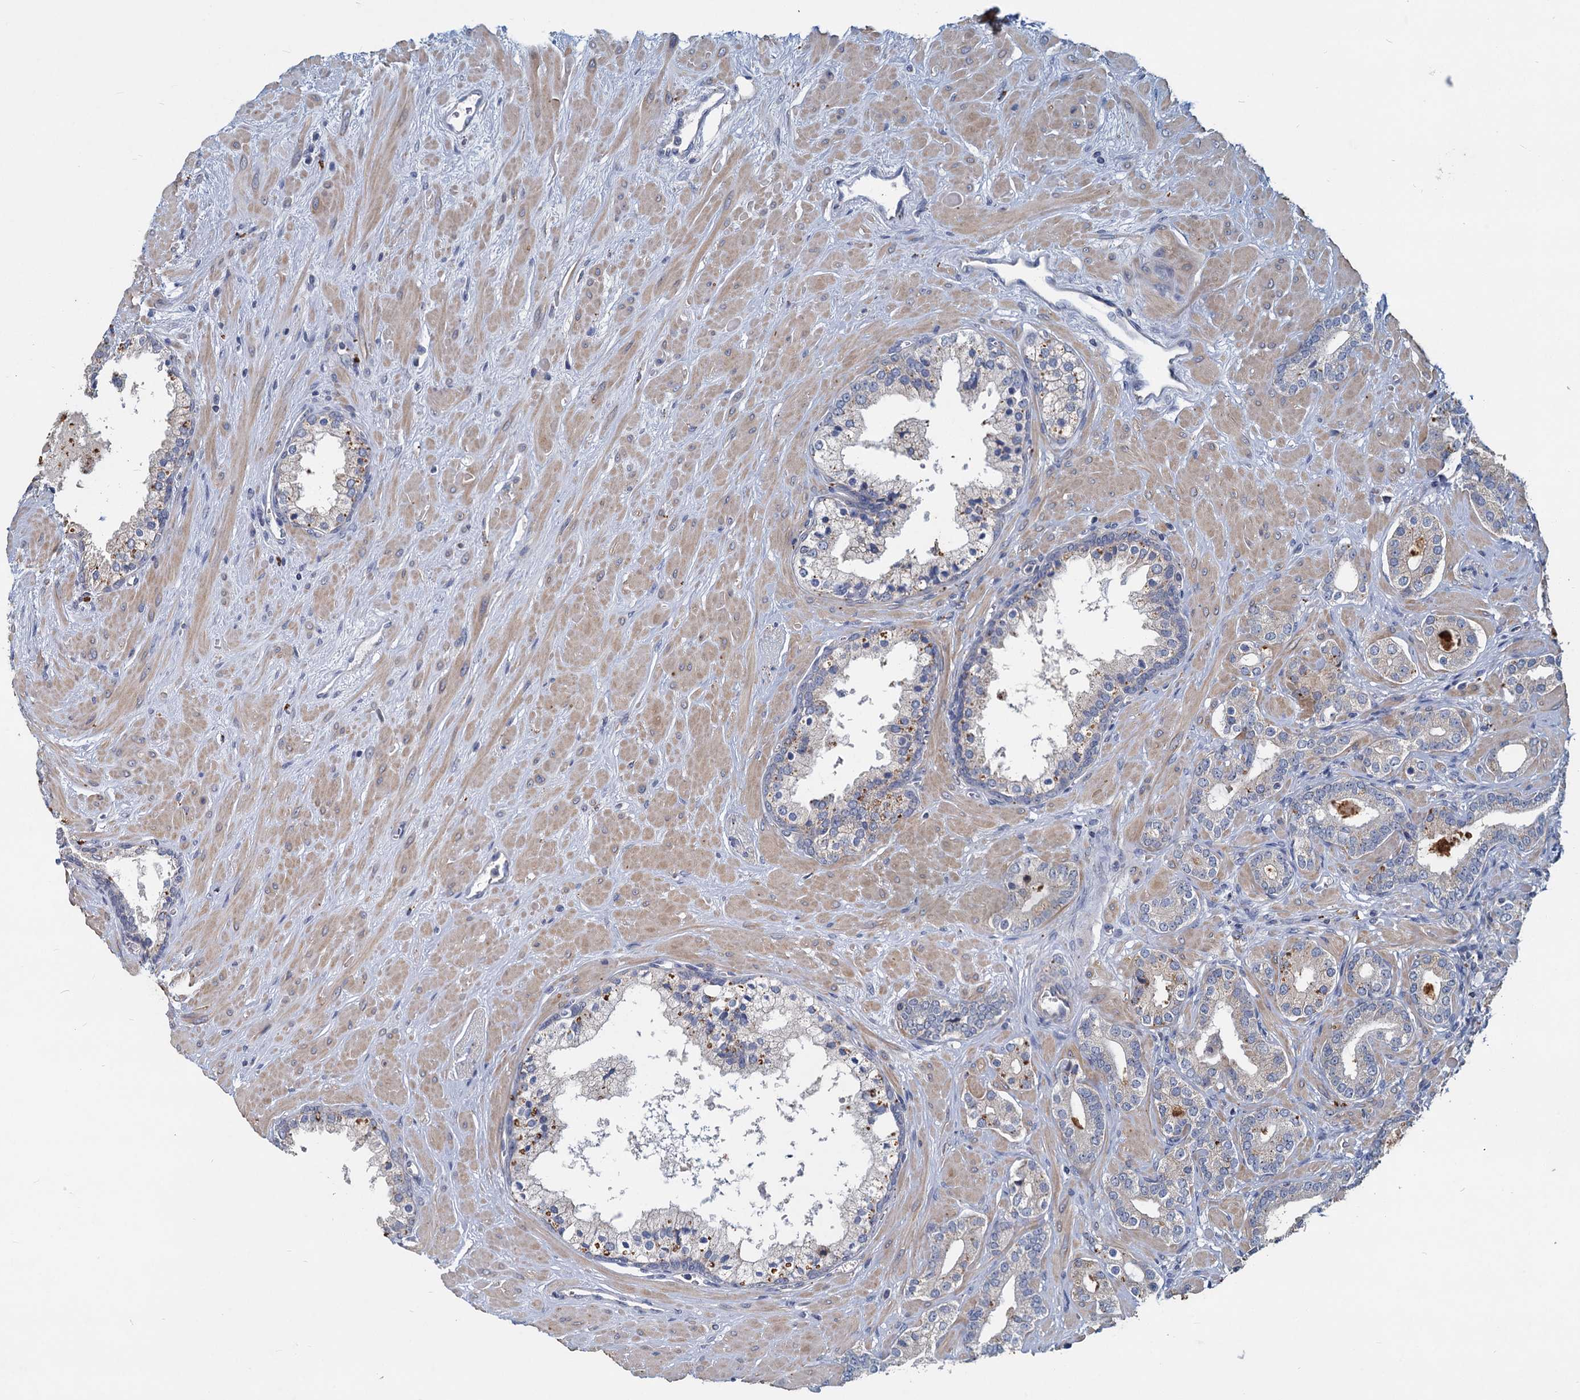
{"staining": {"intensity": "negative", "quantity": "none", "location": "none"}, "tissue": "prostate cancer", "cell_type": "Tumor cells", "image_type": "cancer", "snomed": [{"axis": "morphology", "description": "Adenocarcinoma, High grade"}, {"axis": "topography", "description": "Prostate"}], "caption": "This image is of prostate cancer (high-grade adenocarcinoma) stained with immunohistochemistry to label a protein in brown with the nuclei are counter-stained blue. There is no positivity in tumor cells.", "gene": "SLC2A7", "patient": {"sex": "male", "age": 64}}